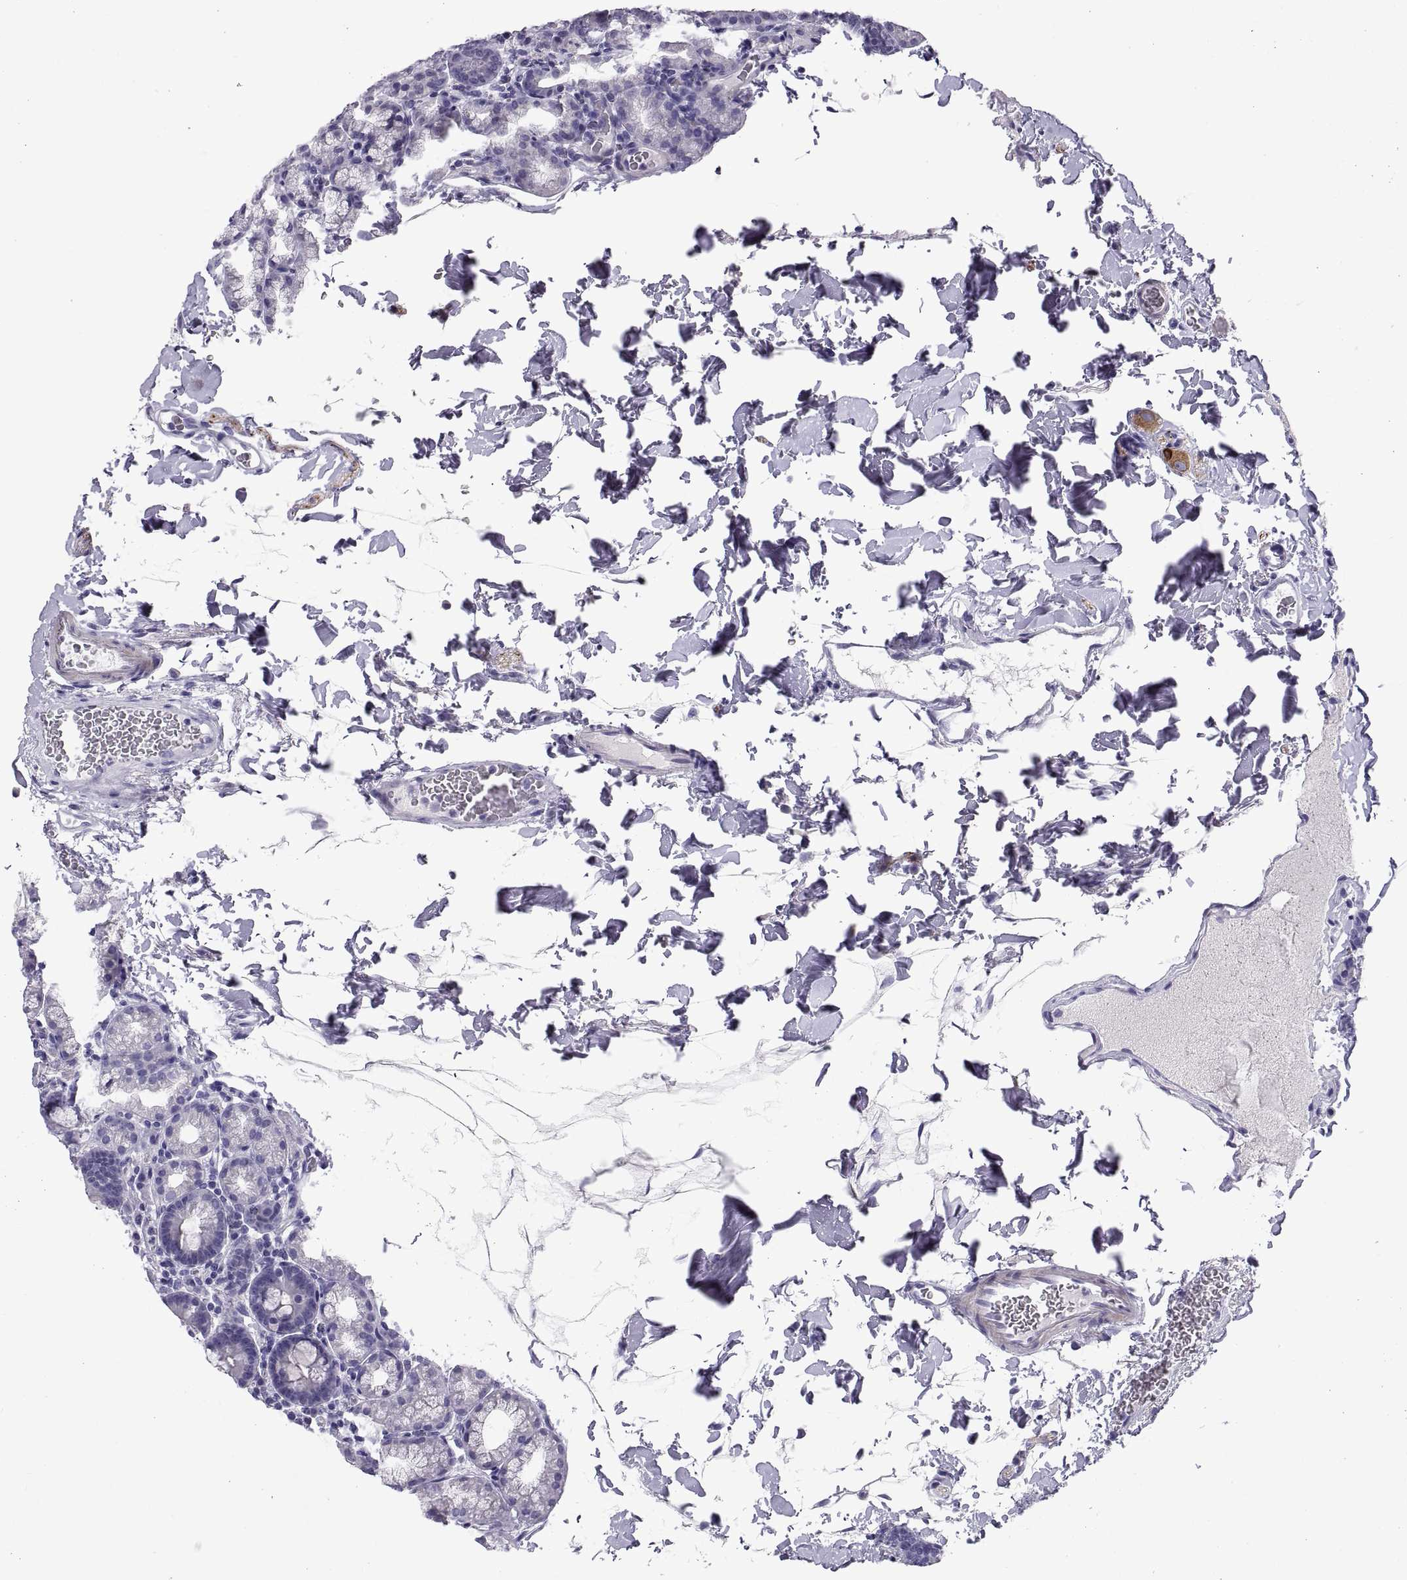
{"staining": {"intensity": "negative", "quantity": "none", "location": "none"}, "tissue": "duodenum", "cell_type": "Glandular cells", "image_type": "normal", "snomed": [{"axis": "morphology", "description": "Normal tissue, NOS"}, {"axis": "topography", "description": "Duodenum"}], "caption": "IHC of normal duodenum reveals no positivity in glandular cells. (DAB (3,3'-diaminobenzidine) immunohistochemistry with hematoxylin counter stain).", "gene": "RGS20", "patient": {"sex": "male", "age": 59}}